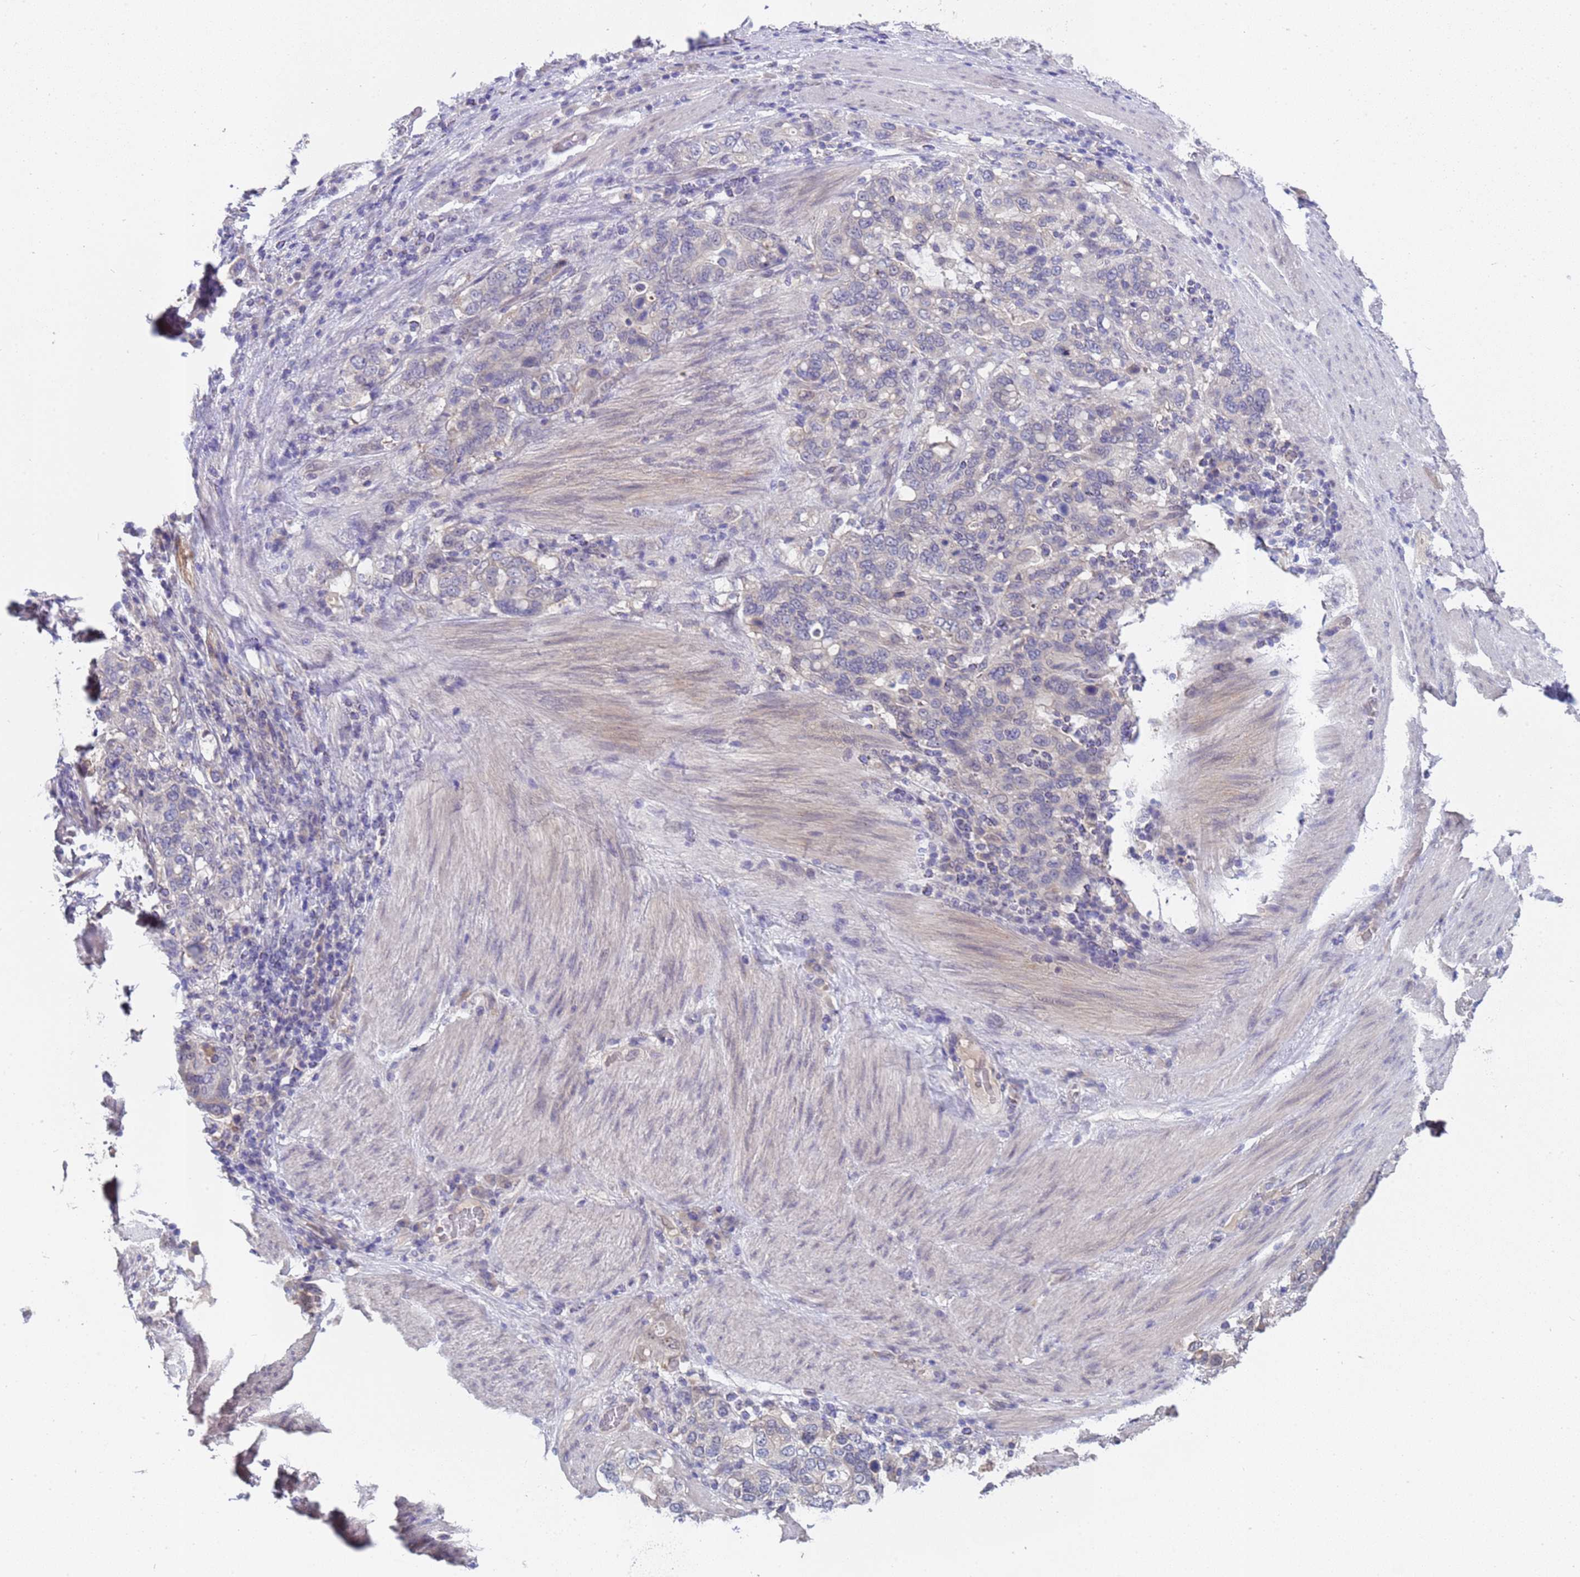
{"staining": {"intensity": "negative", "quantity": "none", "location": "none"}, "tissue": "stomach cancer", "cell_type": "Tumor cells", "image_type": "cancer", "snomed": [{"axis": "morphology", "description": "Adenocarcinoma, NOS"}, {"axis": "topography", "description": "Stomach, upper"}, {"axis": "topography", "description": "Stomach"}], "caption": "Tumor cells show no significant staining in stomach cancer (adenocarcinoma).", "gene": "TRMT10A", "patient": {"sex": "male", "age": 62}}